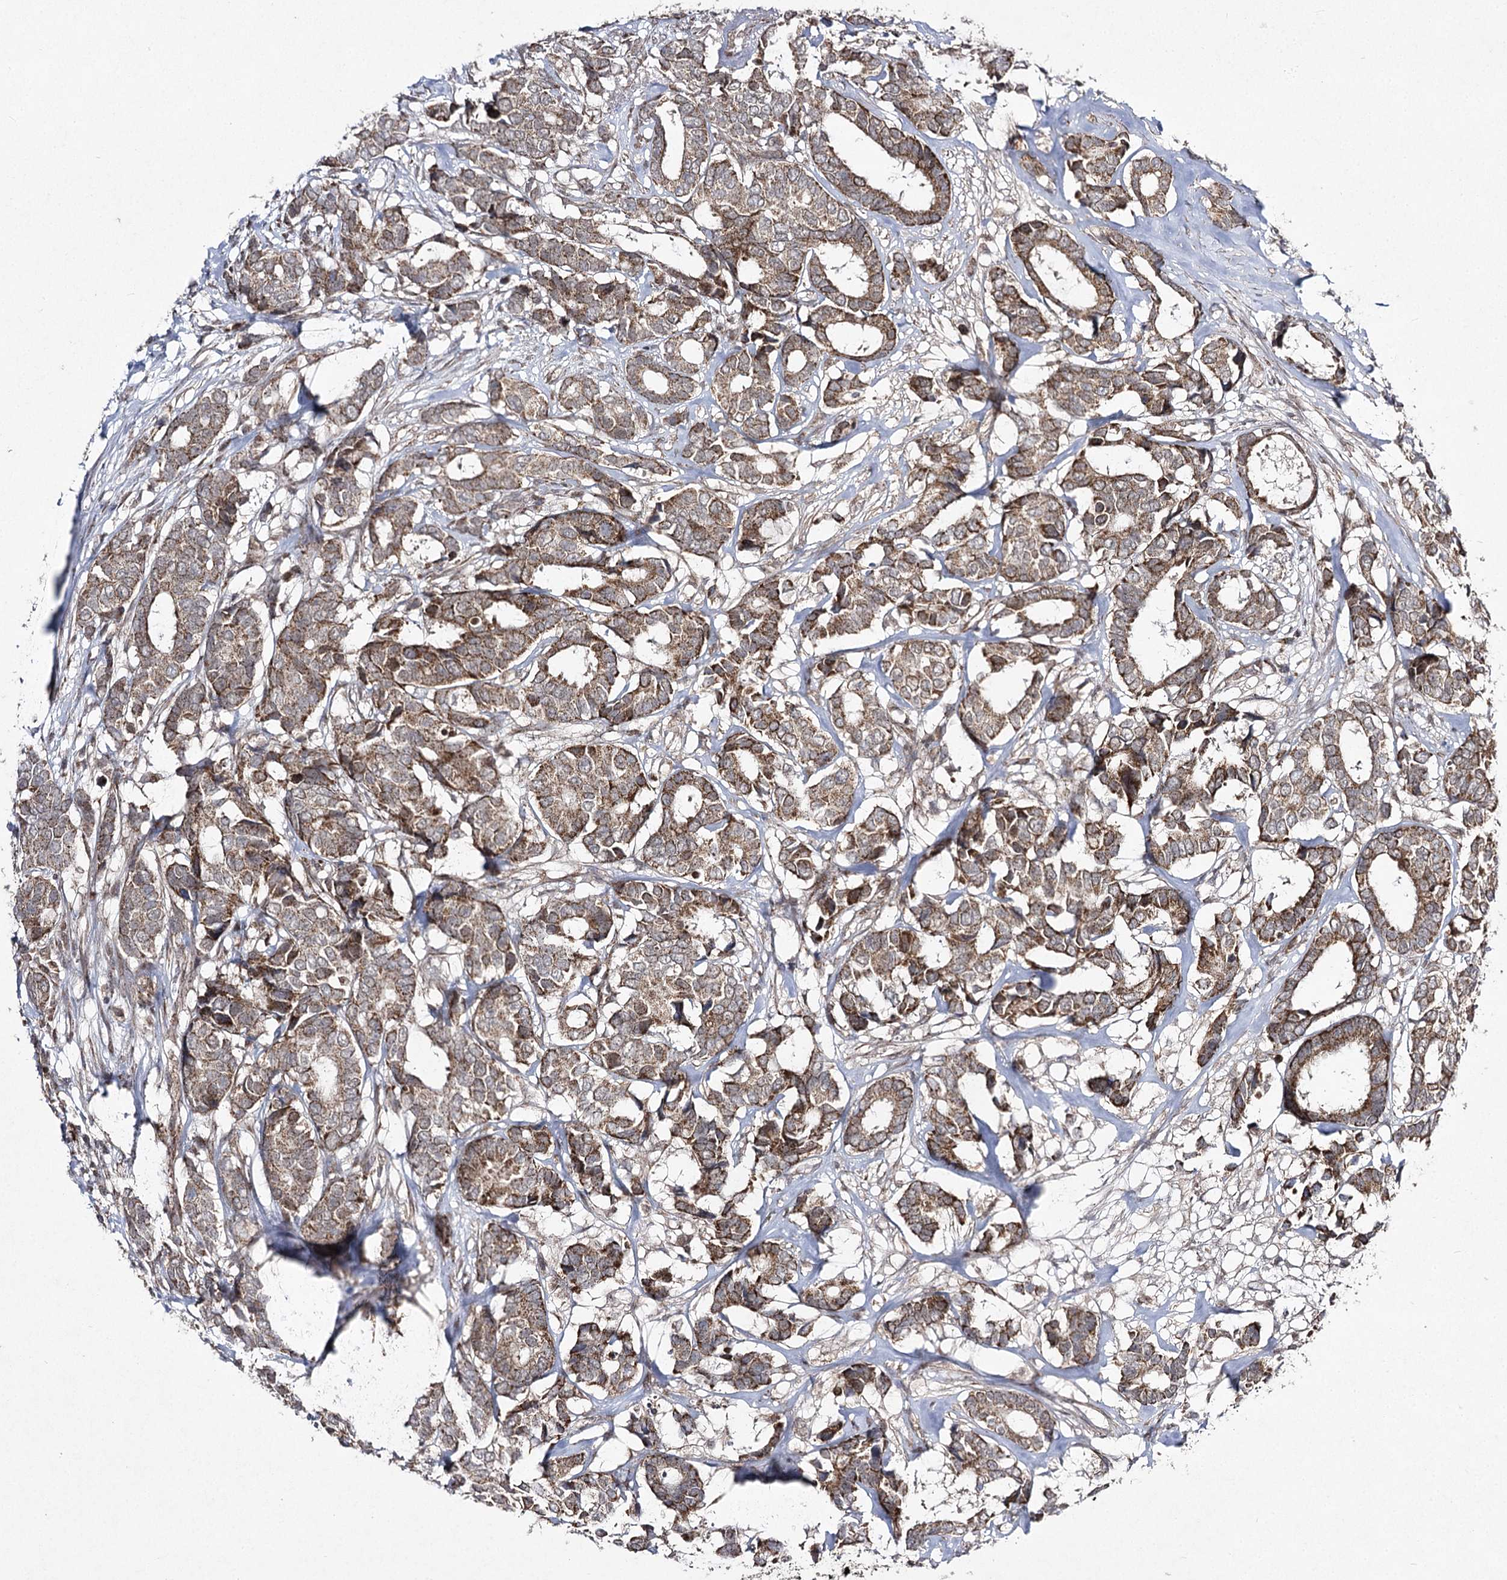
{"staining": {"intensity": "moderate", "quantity": ">75%", "location": "cytoplasmic/membranous"}, "tissue": "breast cancer", "cell_type": "Tumor cells", "image_type": "cancer", "snomed": [{"axis": "morphology", "description": "Duct carcinoma"}, {"axis": "topography", "description": "Breast"}], "caption": "Moderate cytoplasmic/membranous expression for a protein is identified in approximately >75% of tumor cells of breast cancer using immunohistochemistry (IHC).", "gene": "SLC4A1AP", "patient": {"sex": "female", "age": 87}}